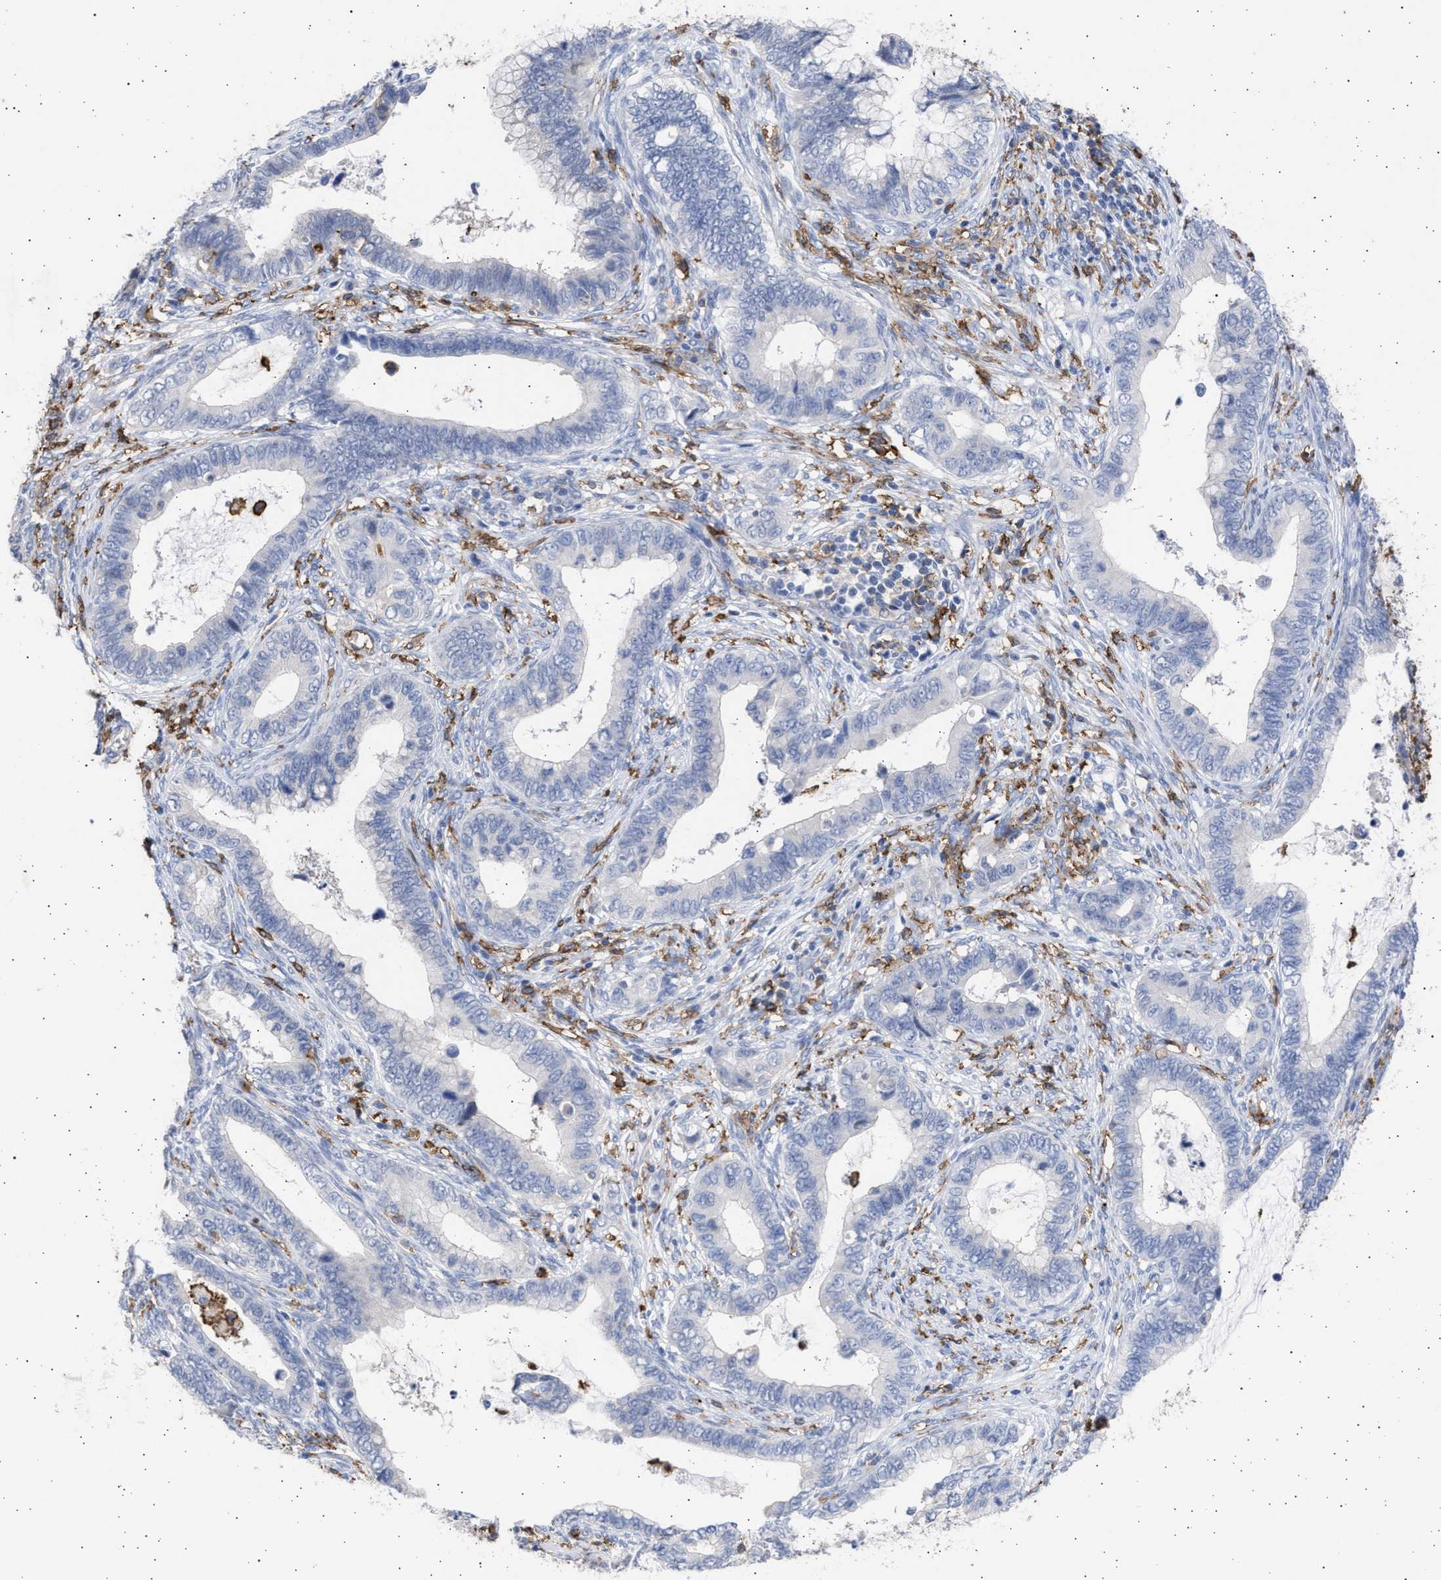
{"staining": {"intensity": "negative", "quantity": "none", "location": "none"}, "tissue": "cervical cancer", "cell_type": "Tumor cells", "image_type": "cancer", "snomed": [{"axis": "morphology", "description": "Adenocarcinoma, NOS"}, {"axis": "topography", "description": "Cervix"}], "caption": "An immunohistochemistry image of cervical cancer (adenocarcinoma) is shown. There is no staining in tumor cells of cervical cancer (adenocarcinoma). The staining was performed using DAB (3,3'-diaminobenzidine) to visualize the protein expression in brown, while the nuclei were stained in blue with hematoxylin (Magnification: 20x).", "gene": "FCER1A", "patient": {"sex": "female", "age": 44}}